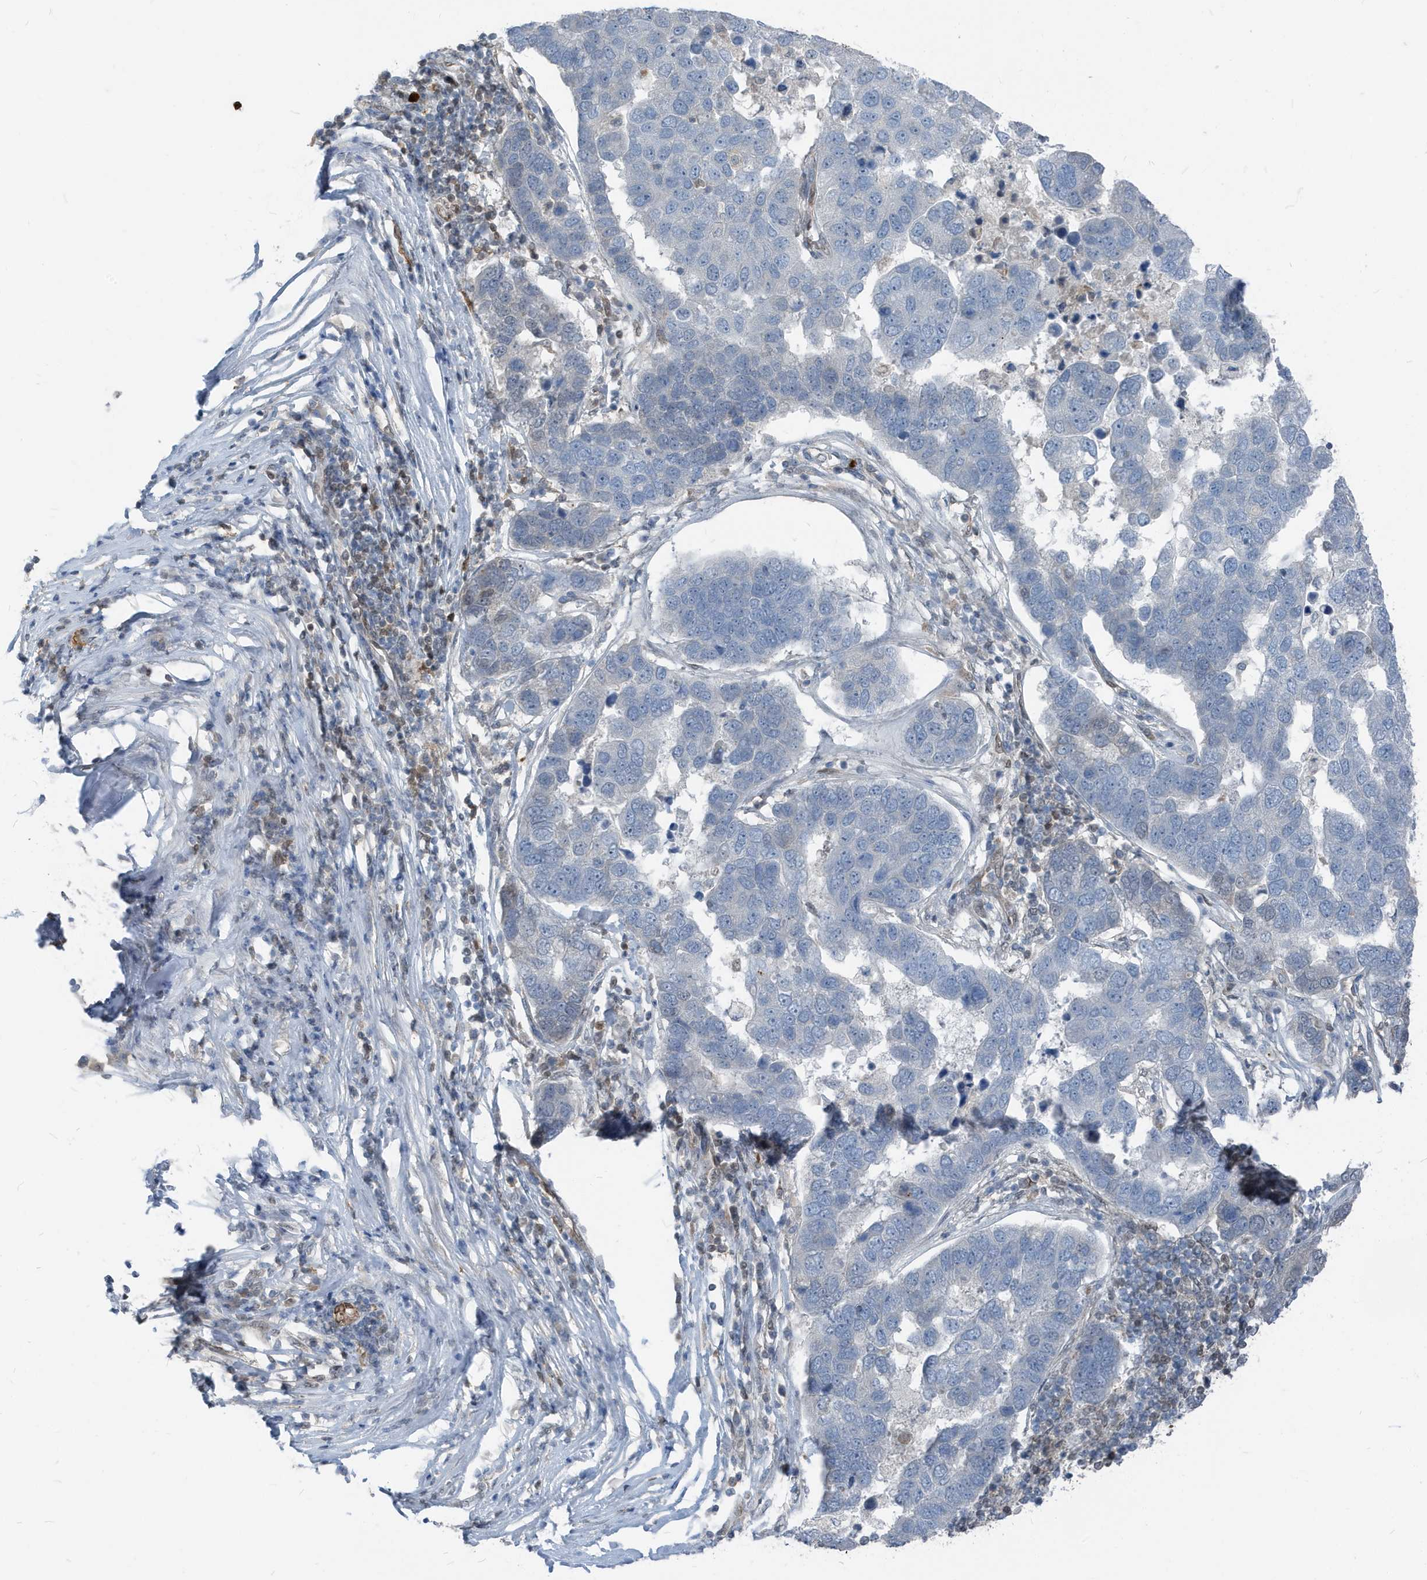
{"staining": {"intensity": "weak", "quantity": "<25%", "location": "nuclear"}, "tissue": "pancreatic cancer", "cell_type": "Tumor cells", "image_type": "cancer", "snomed": [{"axis": "morphology", "description": "Adenocarcinoma, NOS"}, {"axis": "topography", "description": "Pancreas"}], "caption": "Immunohistochemical staining of pancreatic cancer demonstrates no significant staining in tumor cells.", "gene": "NCOA7", "patient": {"sex": "female", "age": 61}}